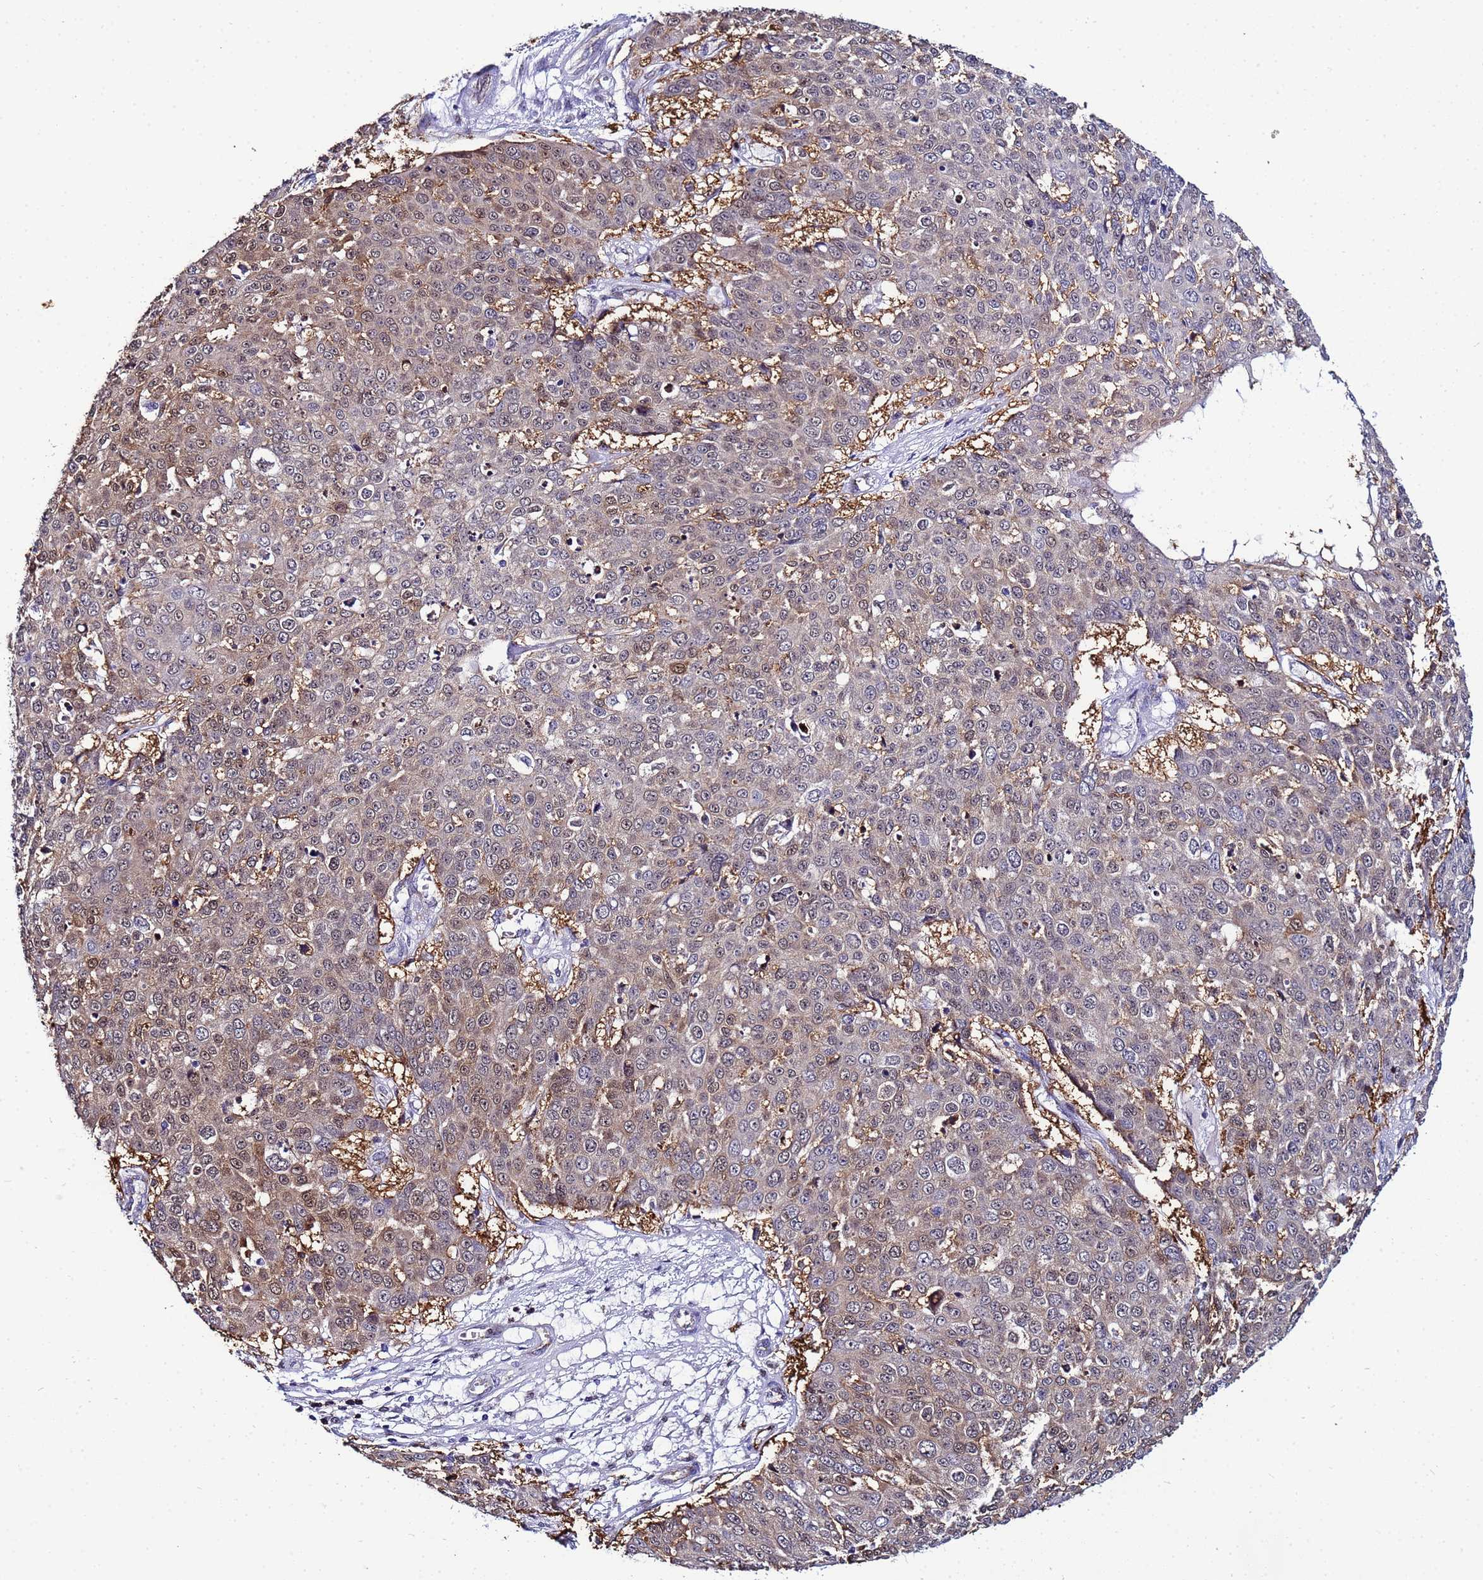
{"staining": {"intensity": "weak", "quantity": "25%-75%", "location": "cytoplasmic/membranous,nuclear"}, "tissue": "skin cancer", "cell_type": "Tumor cells", "image_type": "cancer", "snomed": [{"axis": "morphology", "description": "Squamous cell carcinoma, NOS"}, {"axis": "topography", "description": "Skin"}], "caption": "Tumor cells reveal weak cytoplasmic/membranous and nuclear positivity in about 25%-75% of cells in squamous cell carcinoma (skin).", "gene": "SLC25A37", "patient": {"sex": "male", "age": 71}}